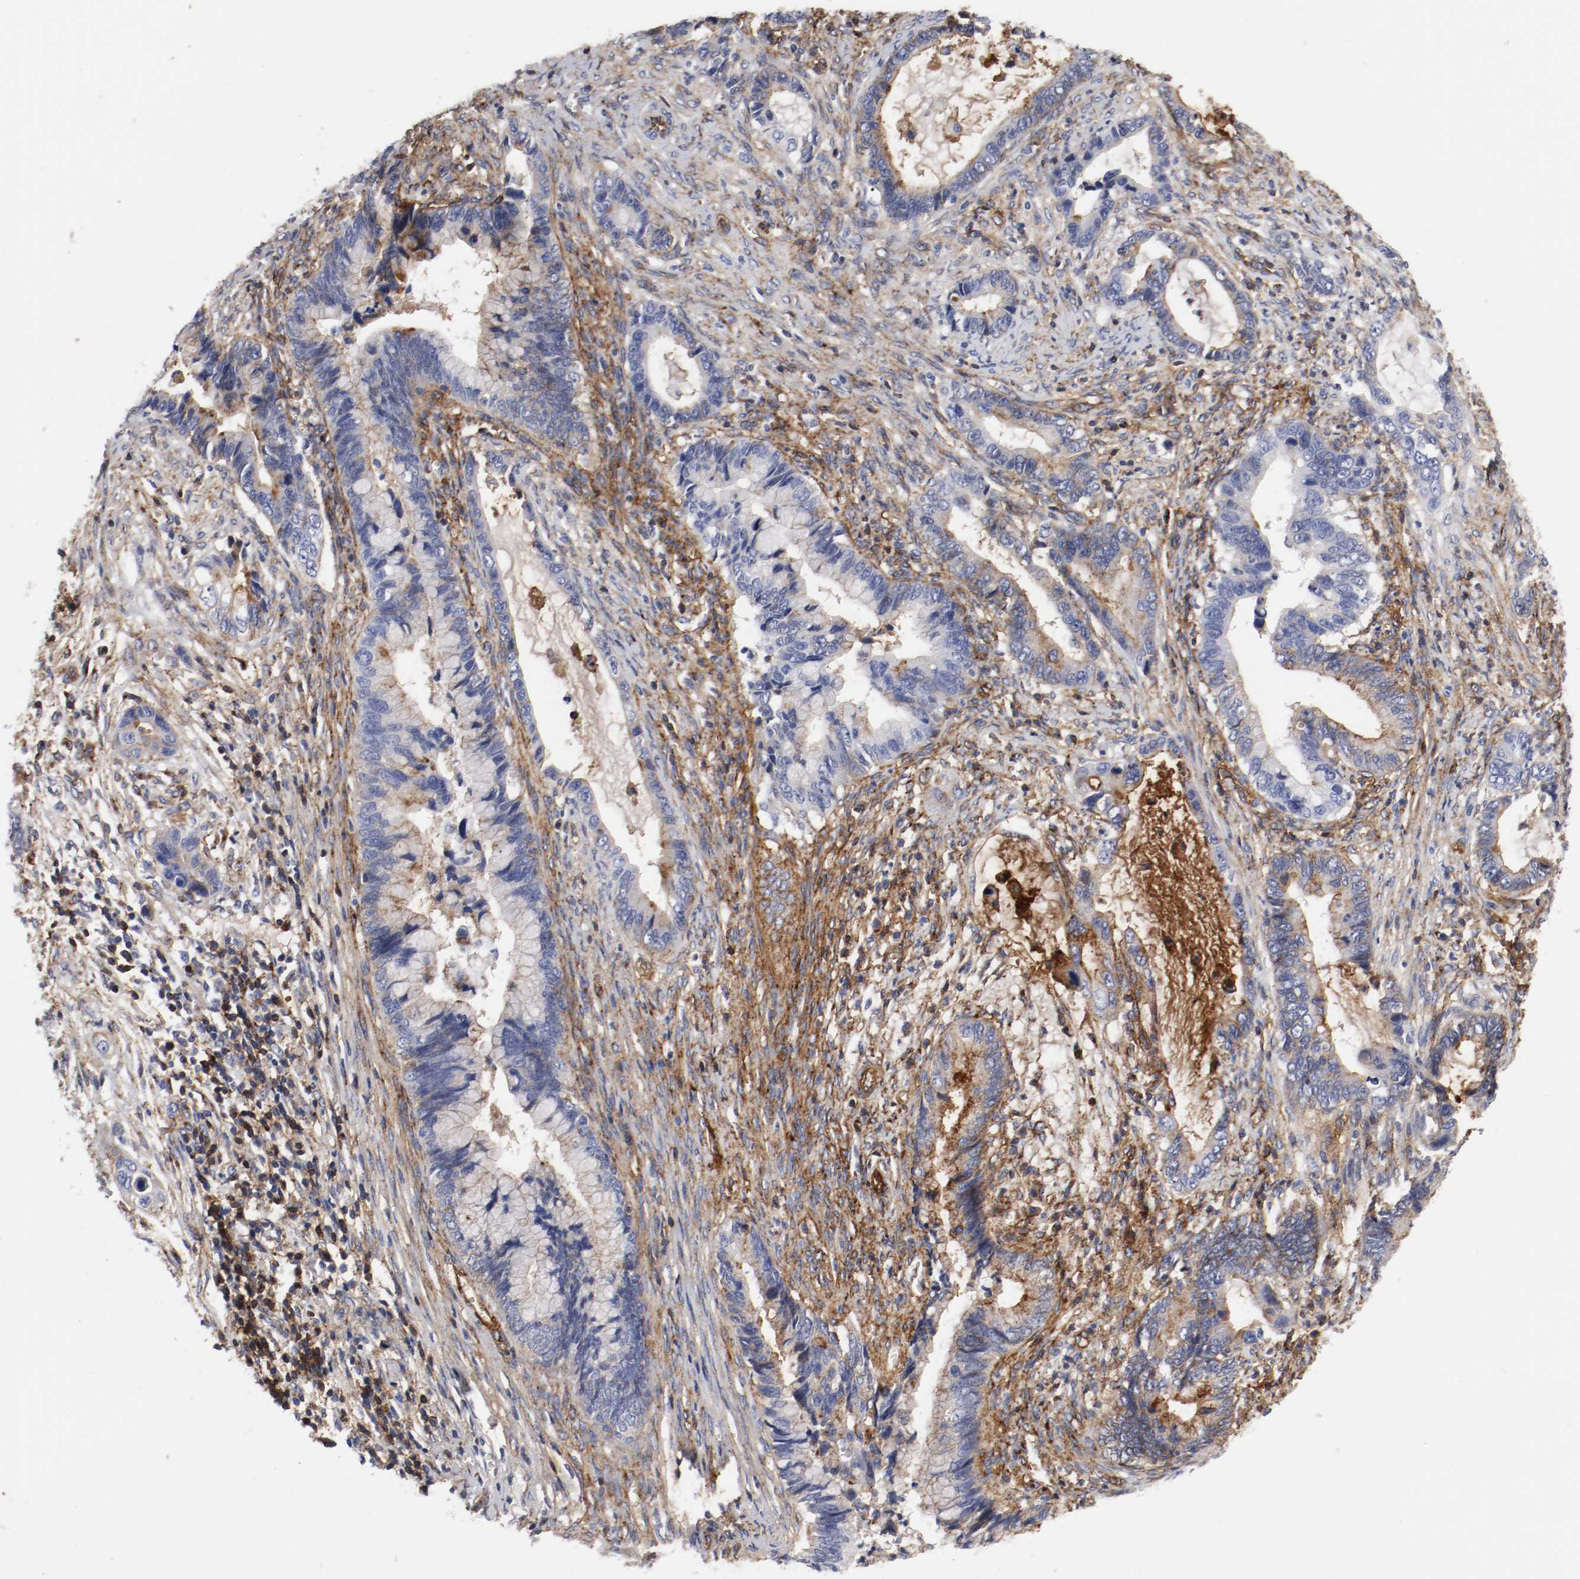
{"staining": {"intensity": "moderate", "quantity": "<25%", "location": "cytoplasmic/membranous"}, "tissue": "cervical cancer", "cell_type": "Tumor cells", "image_type": "cancer", "snomed": [{"axis": "morphology", "description": "Adenocarcinoma, NOS"}, {"axis": "topography", "description": "Cervix"}], "caption": "Adenocarcinoma (cervical) stained for a protein (brown) reveals moderate cytoplasmic/membranous positive positivity in about <25% of tumor cells.", "gene": "IFITM1", "patient": {"sex": "female", "age": 44}}